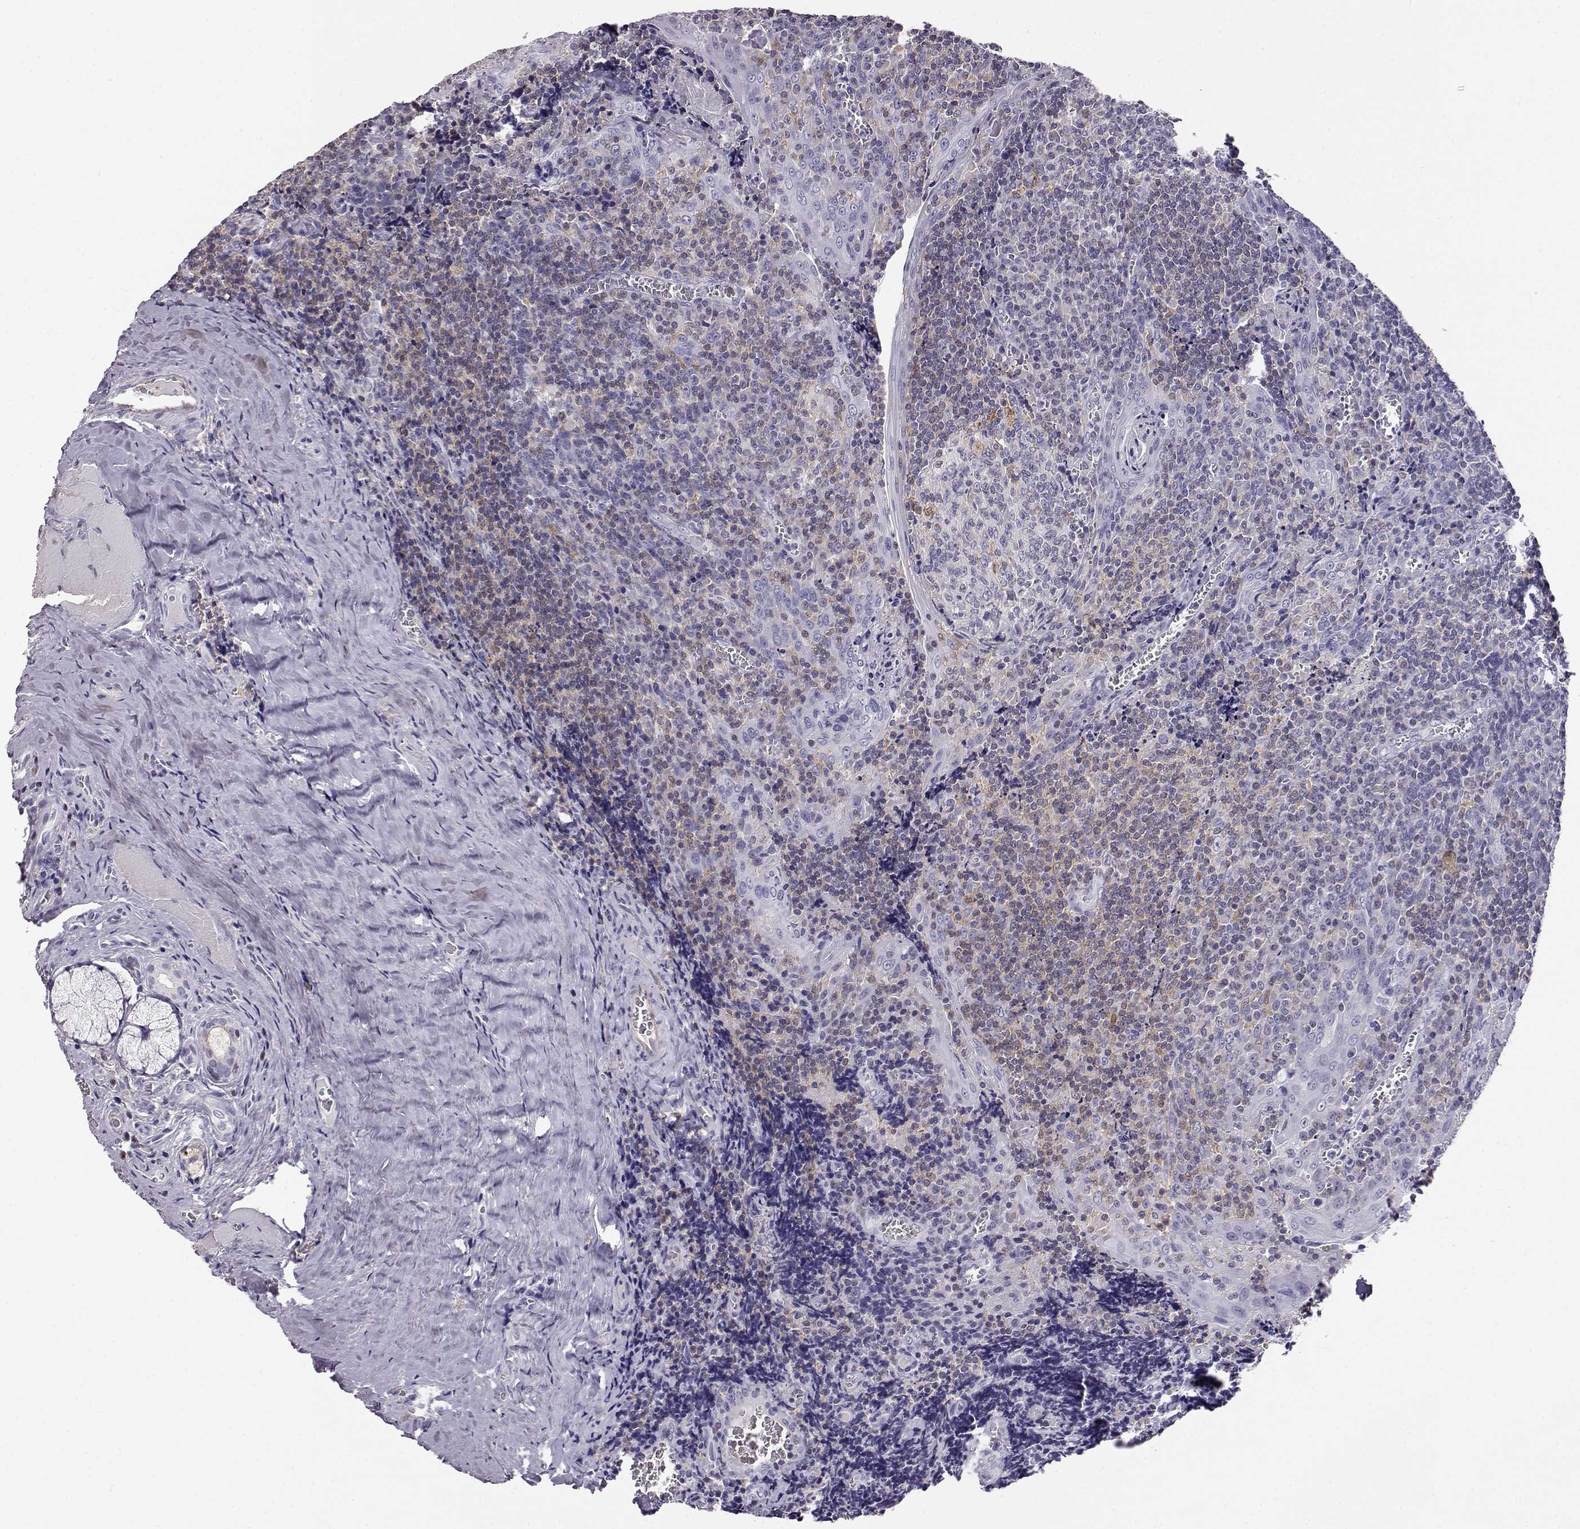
{"staining": {"intensity": "moderate", "quantity": "<25%", "location": "cytoplasmic/membranous"}, "tissue": "tonsil", "cell_type": "Germinal center cells", "image_type": "normal", "snomed": [{"axis": "morphology", "description": "Normal tissue, NOS"}, {"axis": "morphology", "description": "Inflammation, NOS"}, {"axis": "topography", "description": "Tonsil"}], "caption": "An immunohistochemistry image of benign tissue is shown. Protein staining in brown highlights moderate cytoplasmic/membranous positivity in tonsil within germinal center cells. (DAB (3,3'-diaminobenzidine) = brown stain, brightfield microscopy at high magnification).", "gene": "AKR1B1", "patient": {"sex": "female", "age": 31}}